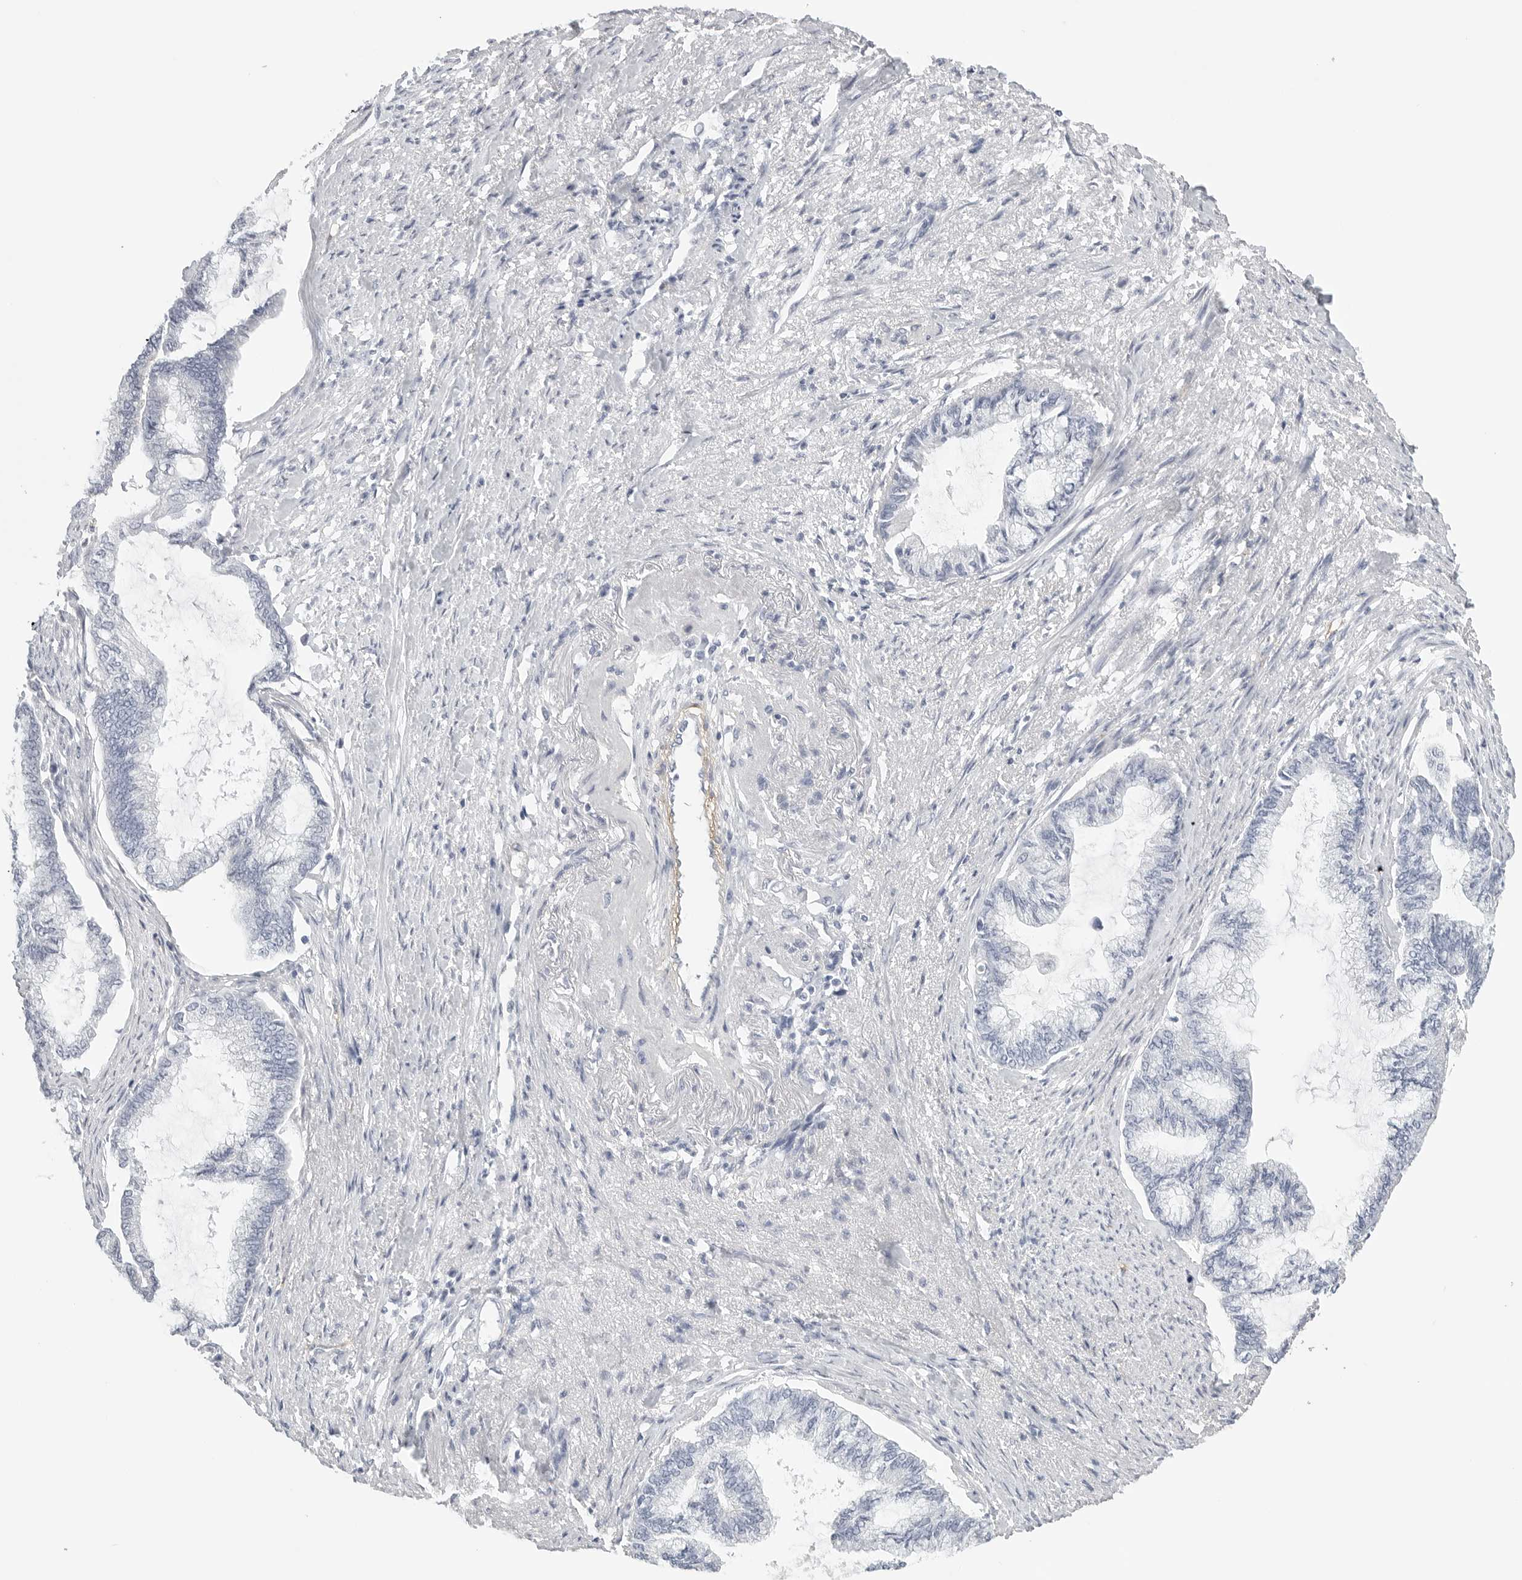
{"staining": {"intensity": "negative", "quantity": "none", "location": "none"}, "tissue": "endometrial cancer", "cell_type": "Tumor cells", "image_type": "cancer", "snomed": [{"axis": "morphology", "description": "Adenocarcinoma, NOS"}, {"axis": "topography", "description": "Endometrium"}], "caption": "This is a photomicrograph of immunohistochemistry staining of endometrial cancer, which shows no positivity in tumor cells.", "gene": "TNR", "patient": {"sex": "female", "age": 86}}